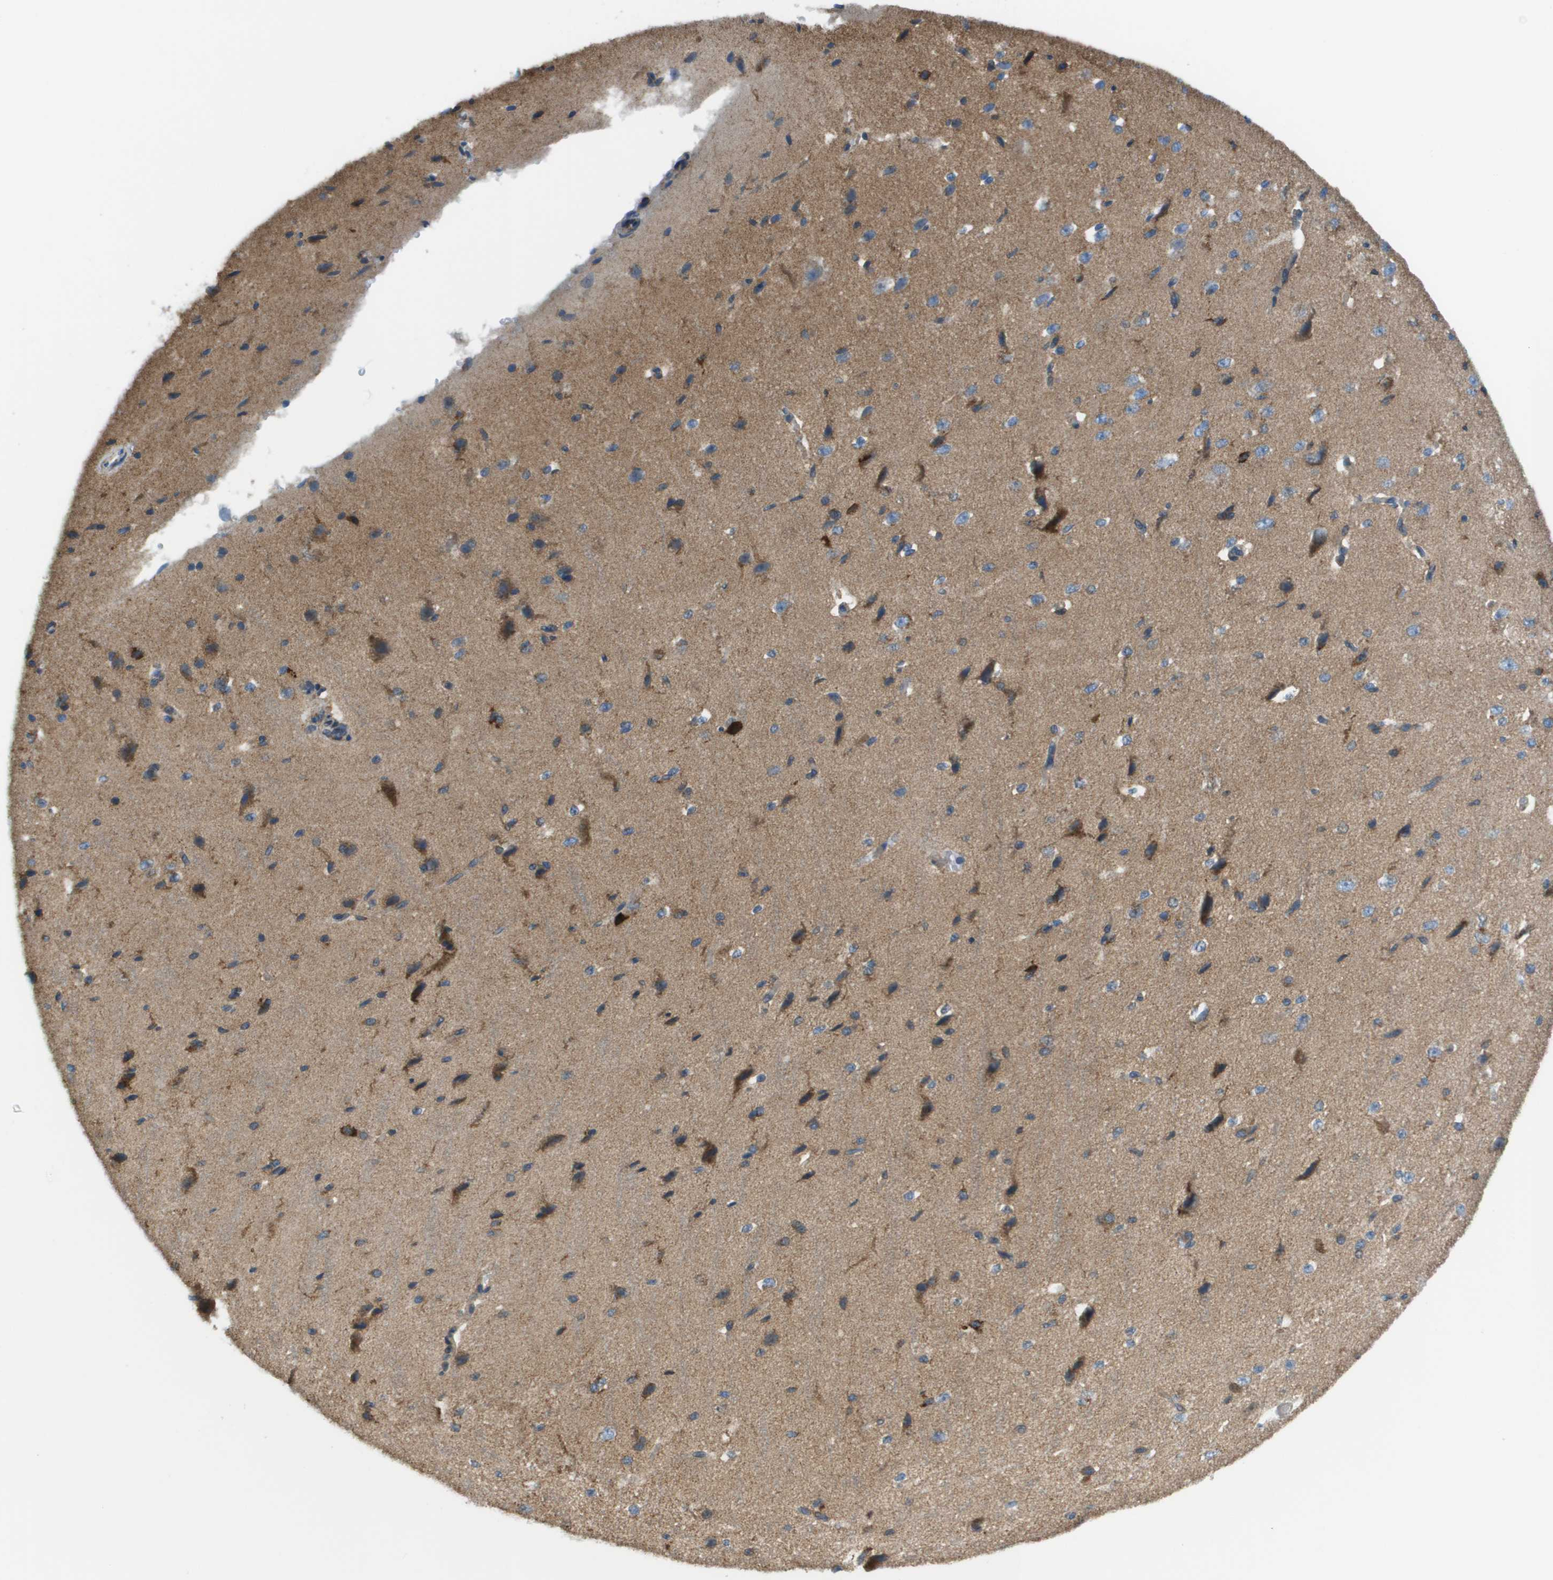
{"staining": {"intensity": "weak", "quantity": ">75%", "location": "cytoplasmic/membranous"}, "tissue": "cerebral cortex", "cell_type": "Endothelial cells", "image_type": "normal", "snomed": [{"axis": "morphology", "description": "Normal tissue, NOS"}, {"axis": "morphology", "description": "Developmental malformation"}, {"axis": "topography", "description": "Cerebral cortex"}], "caption": "A brown stain highlights weak cytoplasmic/membranous positivity of a protein in endothelial cells of benign human cerebral cortex.", "gene": "TAOK3", "patient": {"sex": "female", "age": 30}}